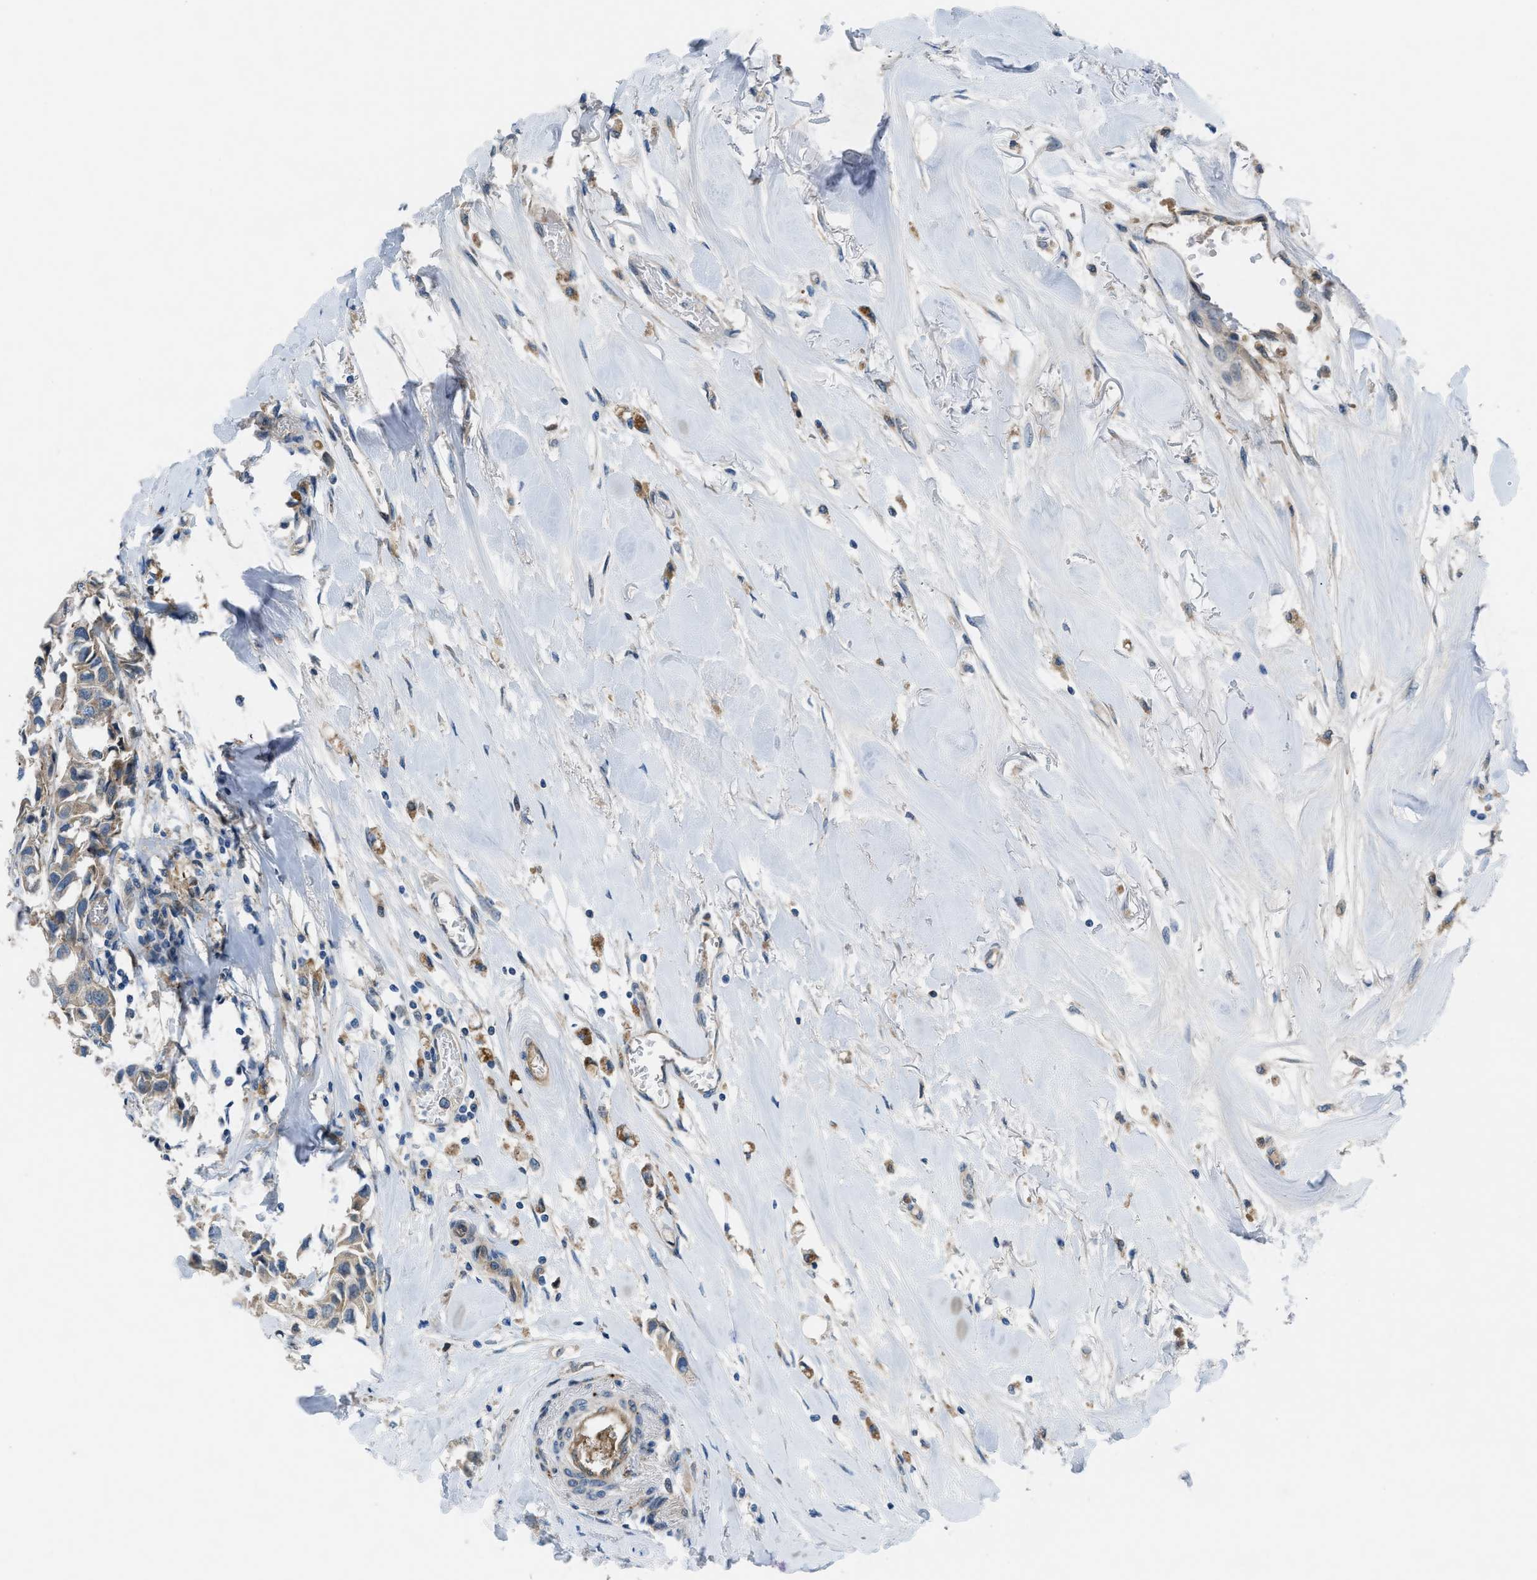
{"staining": {"intensity": "weak", "quantity": ">75%", "location": "cytoplasmic/membranous"}, "tissue": "breast cancer", "cell_type": "Tumor cells", "image_type": "cancer", "snomed": [{"axis": "morphology", "description": "Duct carcinoma"}, {"axis": "topography", "description": "Breast"}], "caption": "This is a photomicrograph of immunohistochemistry (IHC) staining of breast invasive ductal carcinoma, which shows weak staining in the cytoplasmic/membranous of tumor cells.", "gene": "BAZ2B", "patient": {"sex": "female", "age": 80}}